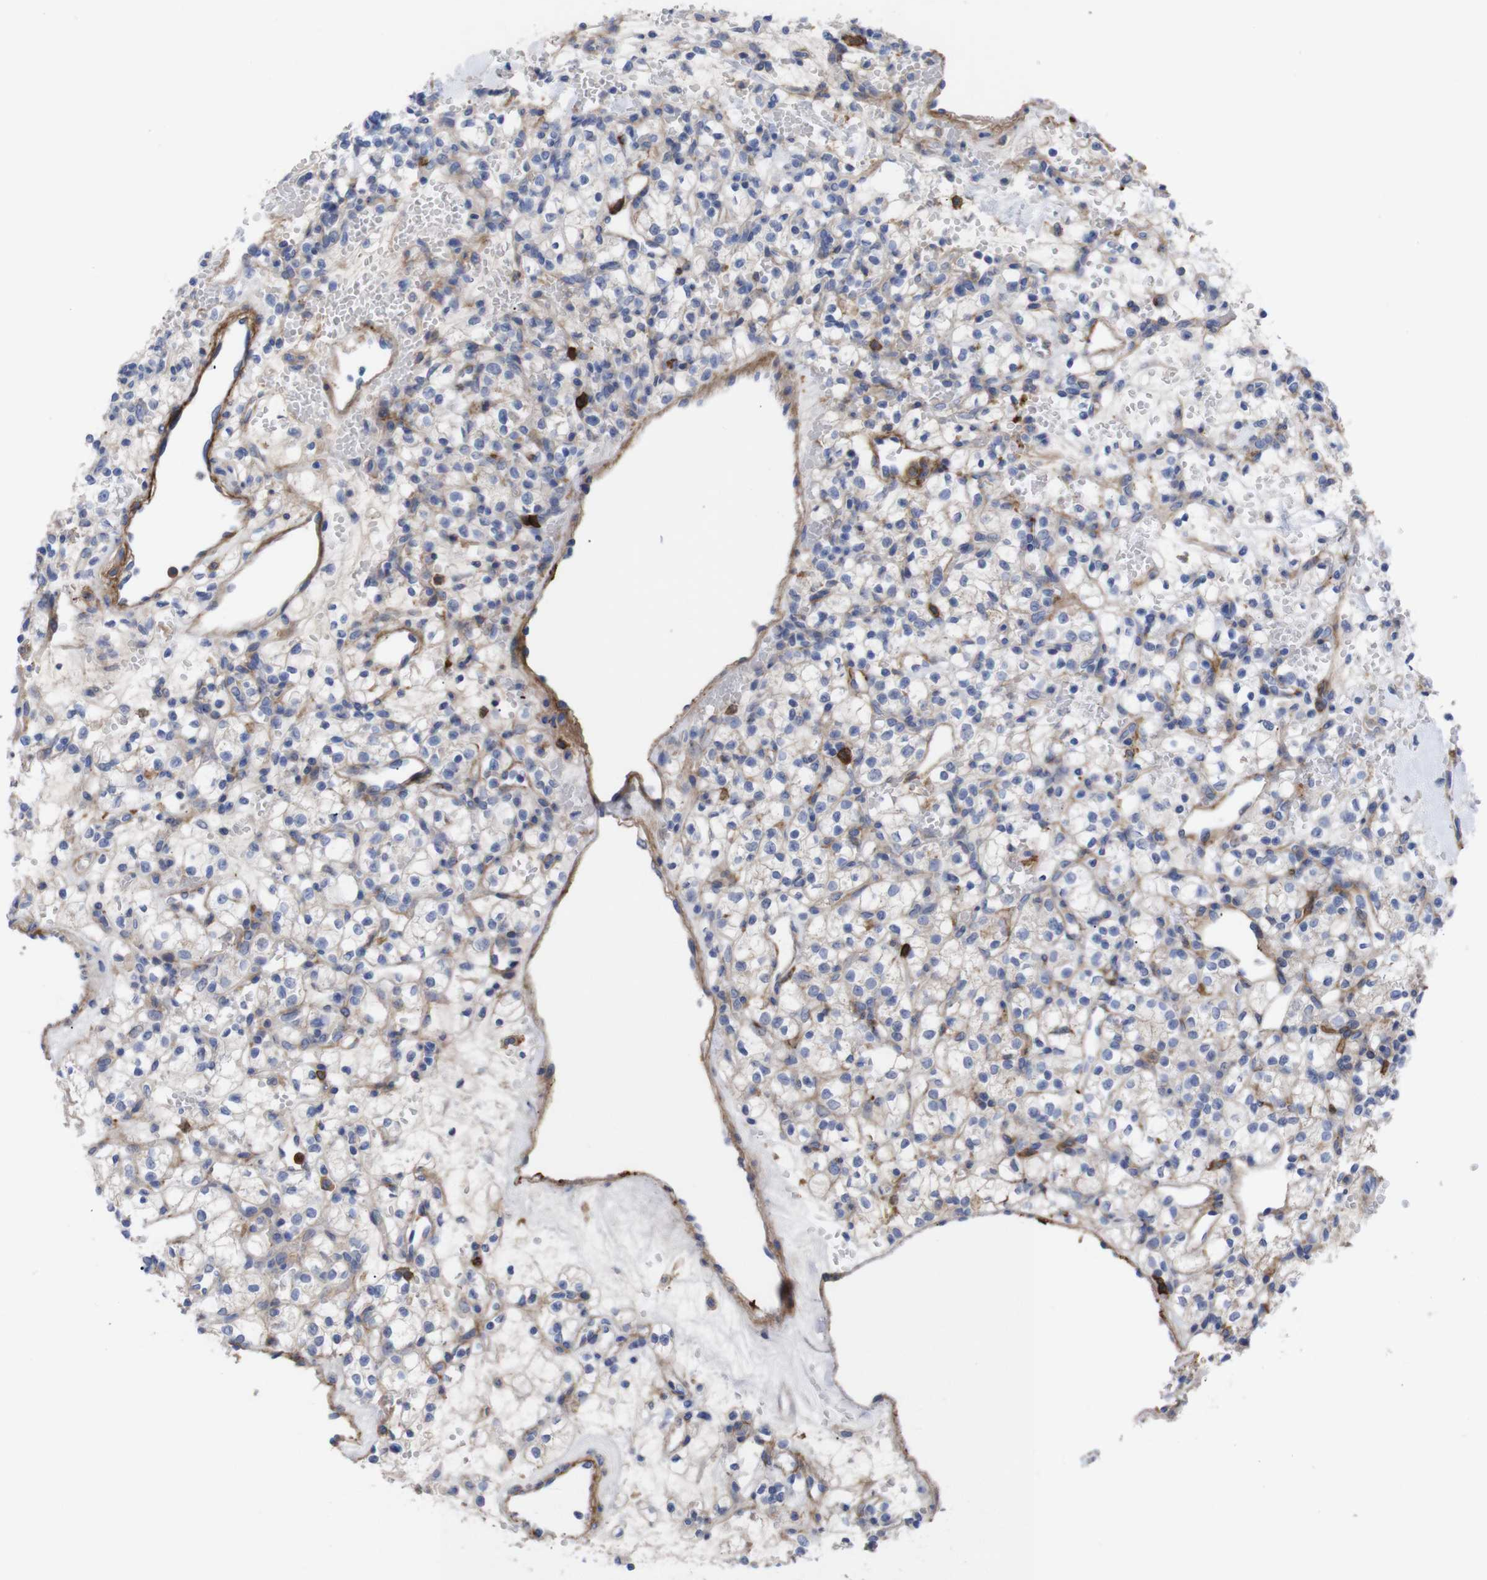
{"staining": {"intensity": "weak", "quantity": "<25%", "location": "cytoplasmic/membranous"}, "tissue": "renal cancer", "cell_type": "Tumor cells", "image_type": "cancer", "snomed": [{"axis": "morphology", "description": "Adenocarcinoma, NOS"}, {"axis": "topography", "description": "Kidney"}], "caption": "IHC photomicrograph of neoplastic tissue: human renal cancer stained with DAB (3,3'-diaminobenzidine) displays no significant protein staining in tumor cells.", "gene": "C5AR1", "patient": {"sex": "female", "age": 60}}